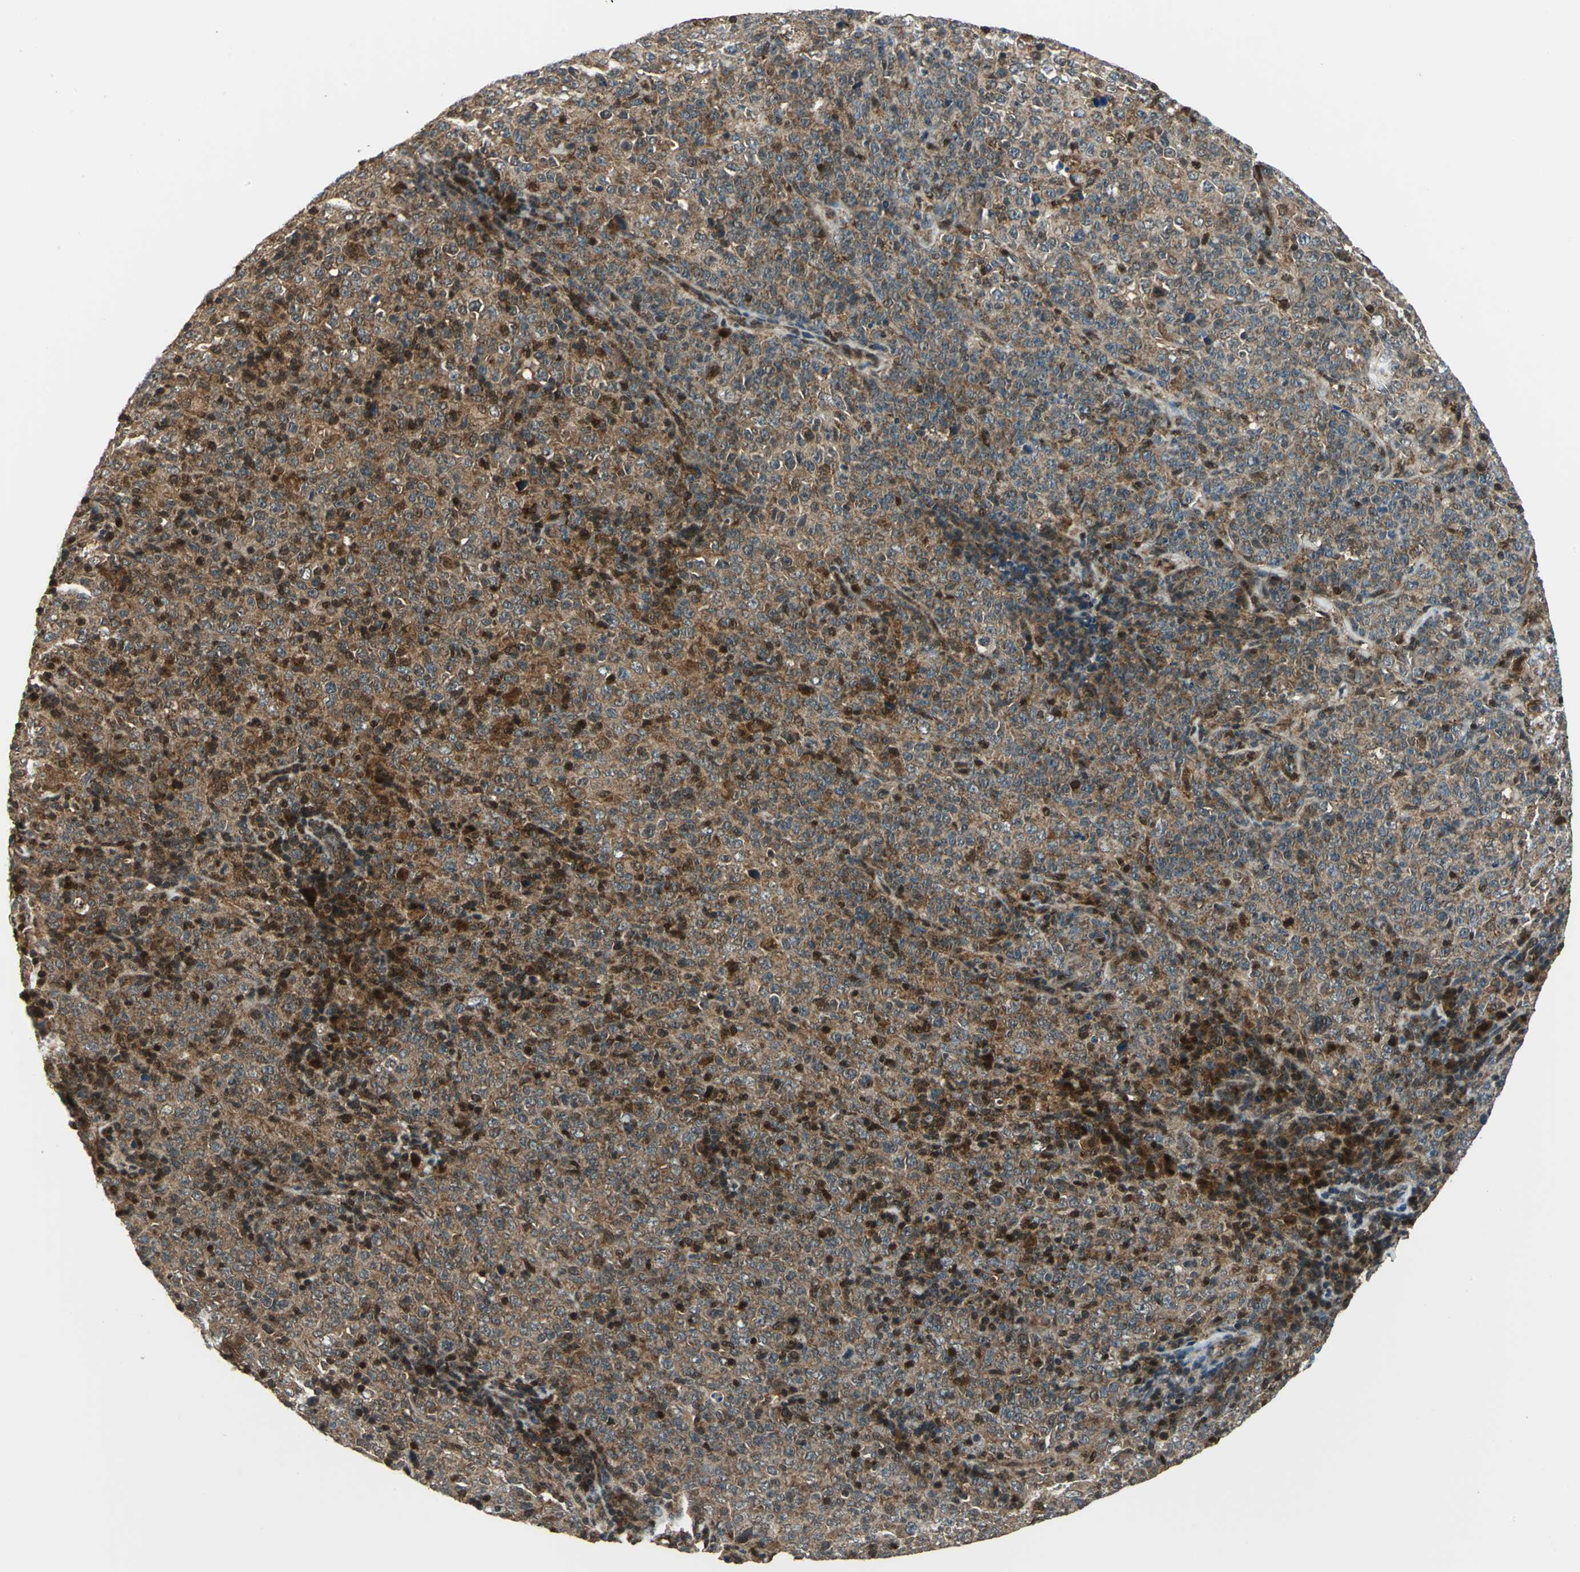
{"staining": {"intensity": "moderate", "quantity": ">75%", "location": "cytoplasmic/membranous,nuclear"}, "tissue": "lymphoma", "cell_type": "Tumor cells", "image_type": "cancer", "snomed": [{"axis": "morphology", "description": "Malignant lymphoma, non-Hodgkin's type, High grade"}, {"axis": "topography", "description": "Tonsil"}], "caption": "This is a photomicrograph of immunohistochemistry staining of high-grade malignant lymphoma, non-Hodgkin's type, which shows moderate expression in the cytoplasmic/membranous and nuclear of tumor cells.", "gene": "NUDT2", "patient": {"sex": "female", "age": 36}}